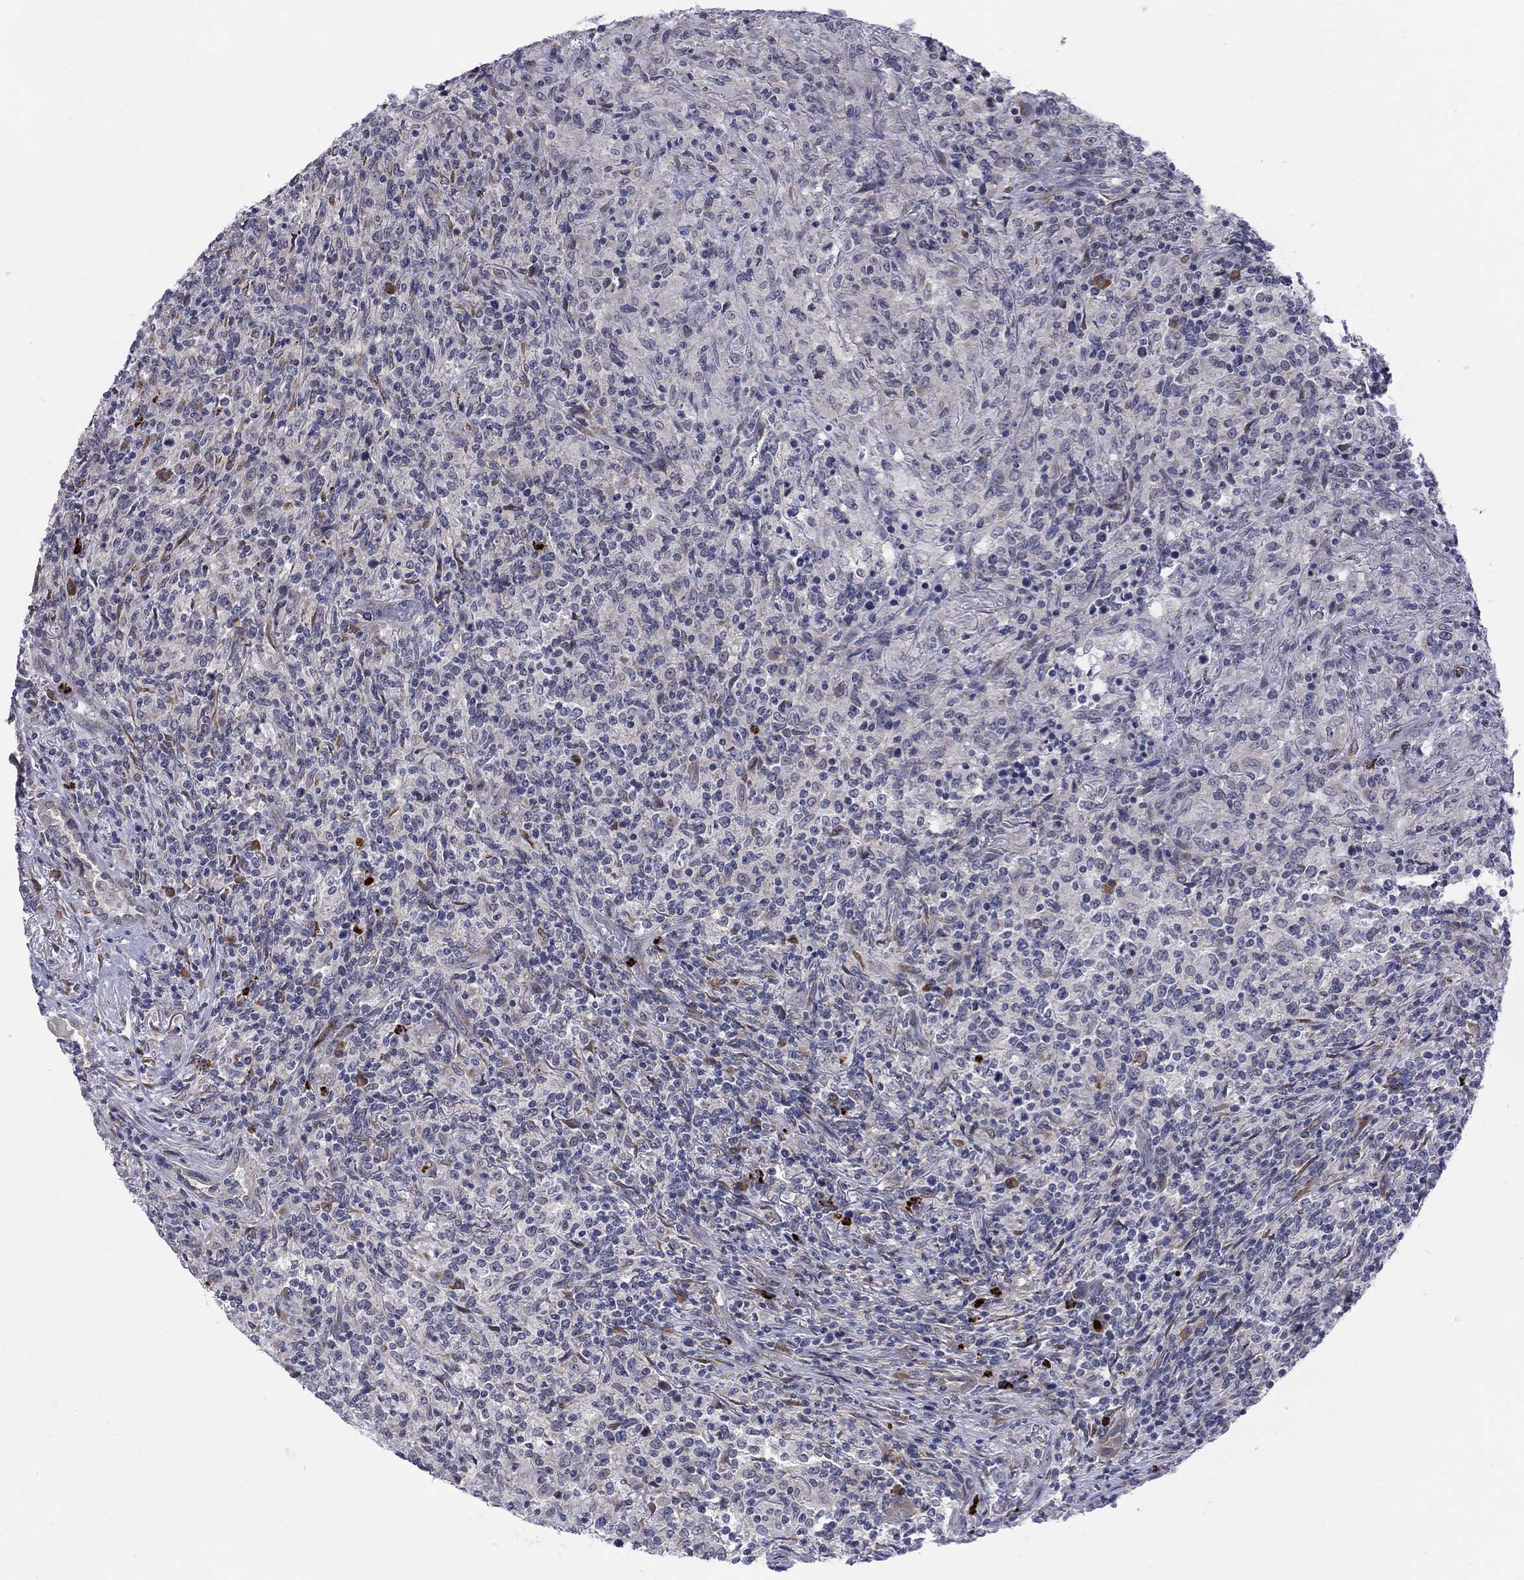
{"staining": {"intensity": "negative", "quantity": "none", "location": "none"}, "tissue": "lymphoma", "cell_type": "Tumor cells", "image_type": "cancer", "snomed": [{"axis": "morphology", "description": "Malignant lymphoma, non-Hodgkin's type, High grade"}, {"axis": "topography", "description": "Lung"}], "caption": "A photomicrograph of malignant lymphoma, non-Hodgkin's type (high-grade) stained for a protein demonstrates no brown staining in tumor cells.", "gene": "MTRFR", "patient": {"sex": "male", "age": 79}}